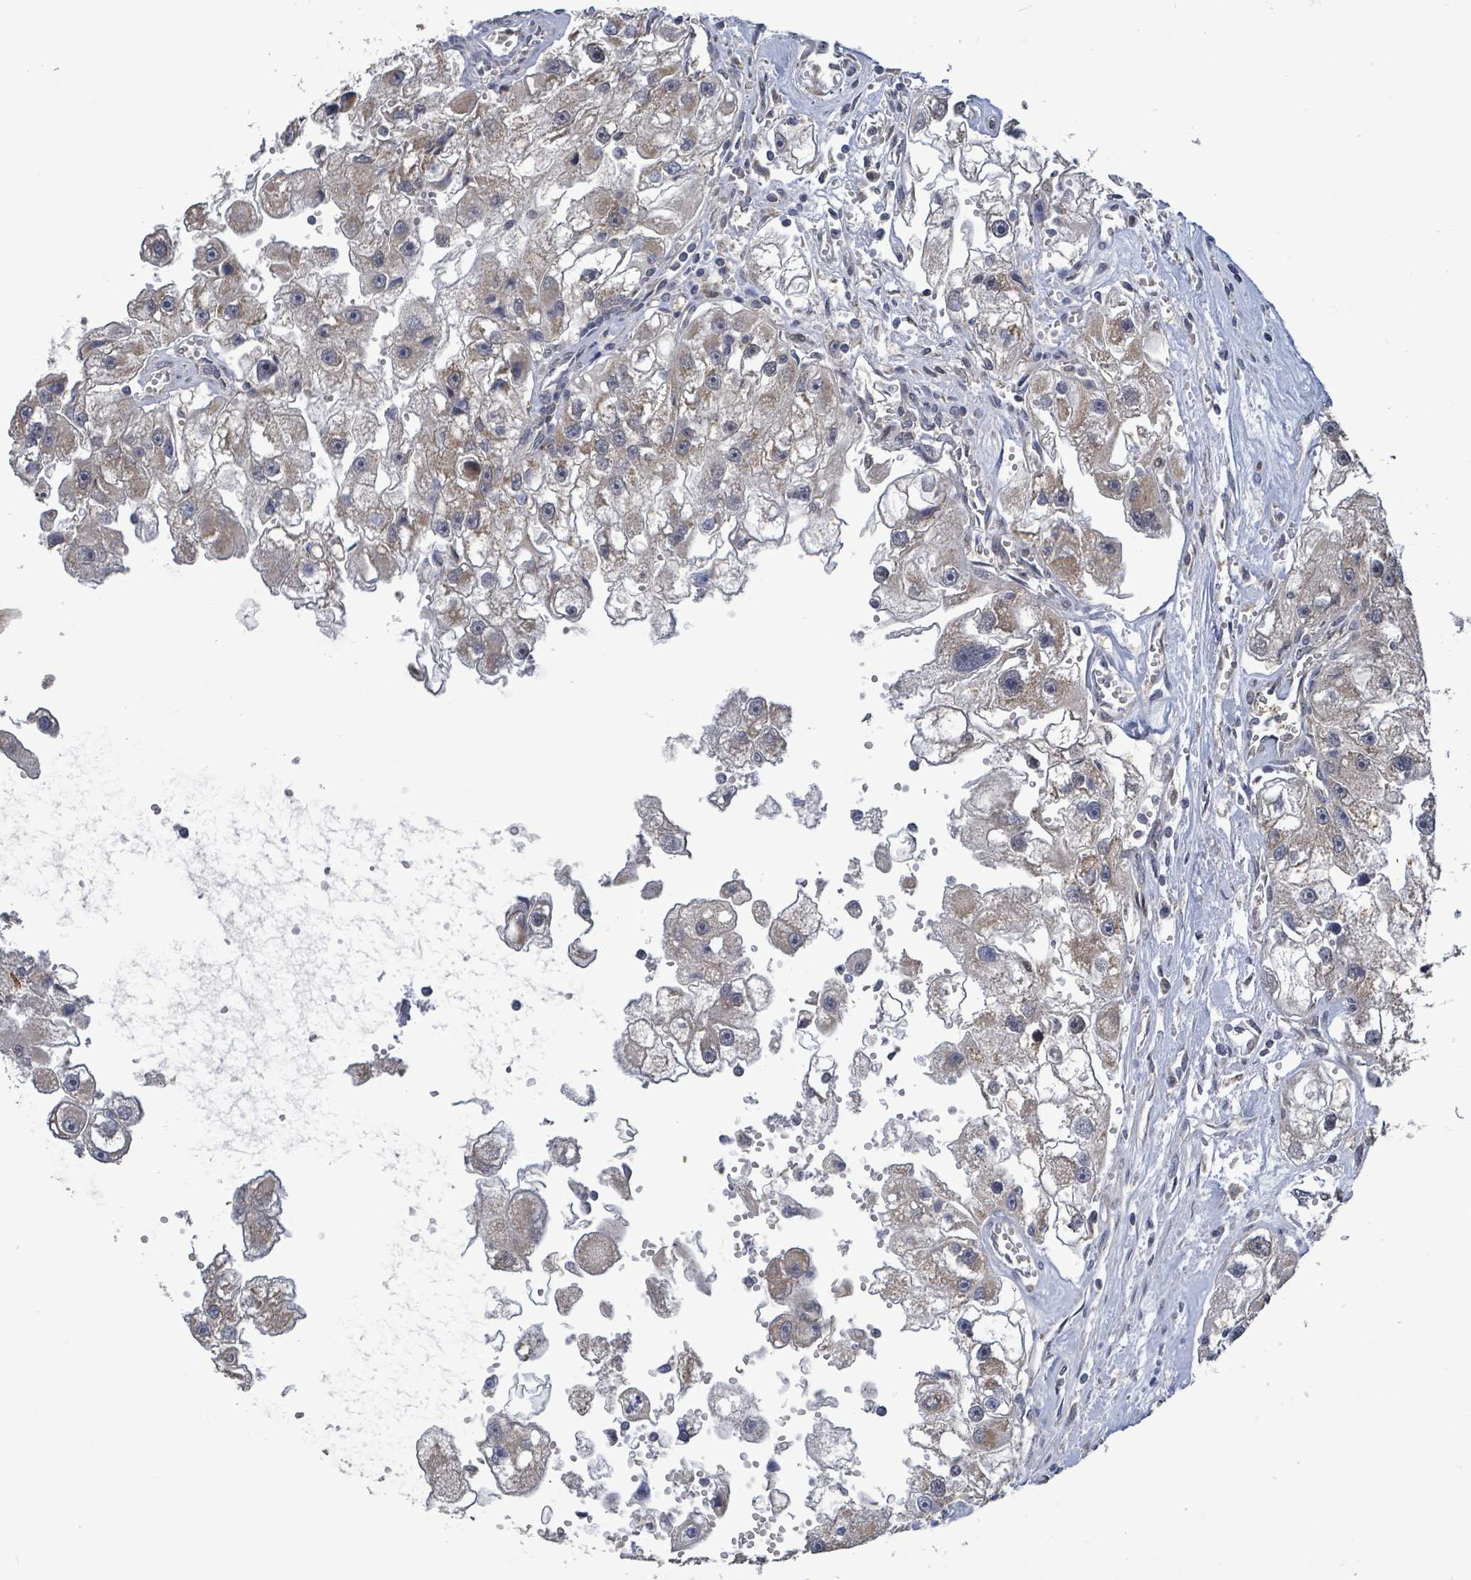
{"staining": {"intensity": "weak", "quantity": "25%-75%", "location": "cytoplasmic/membranous"}, "tissue": "renal cancer", "cell_type": "Tumor cells", "image_type": "cancer", "snomed": [{"axis": "morphology", "description": "Adenocarcinoma, NOS"}, {"axis": "topography", "description": "Kidney"}], "caption": "Adenocarcinoma (renal) stained for a protein (brown) displays weak cytoplasmic/membranous positive expression in about 25%-75% of tumor cells.", "gene": "COQ6", "patient": {"sex": "male", "age": 63}}